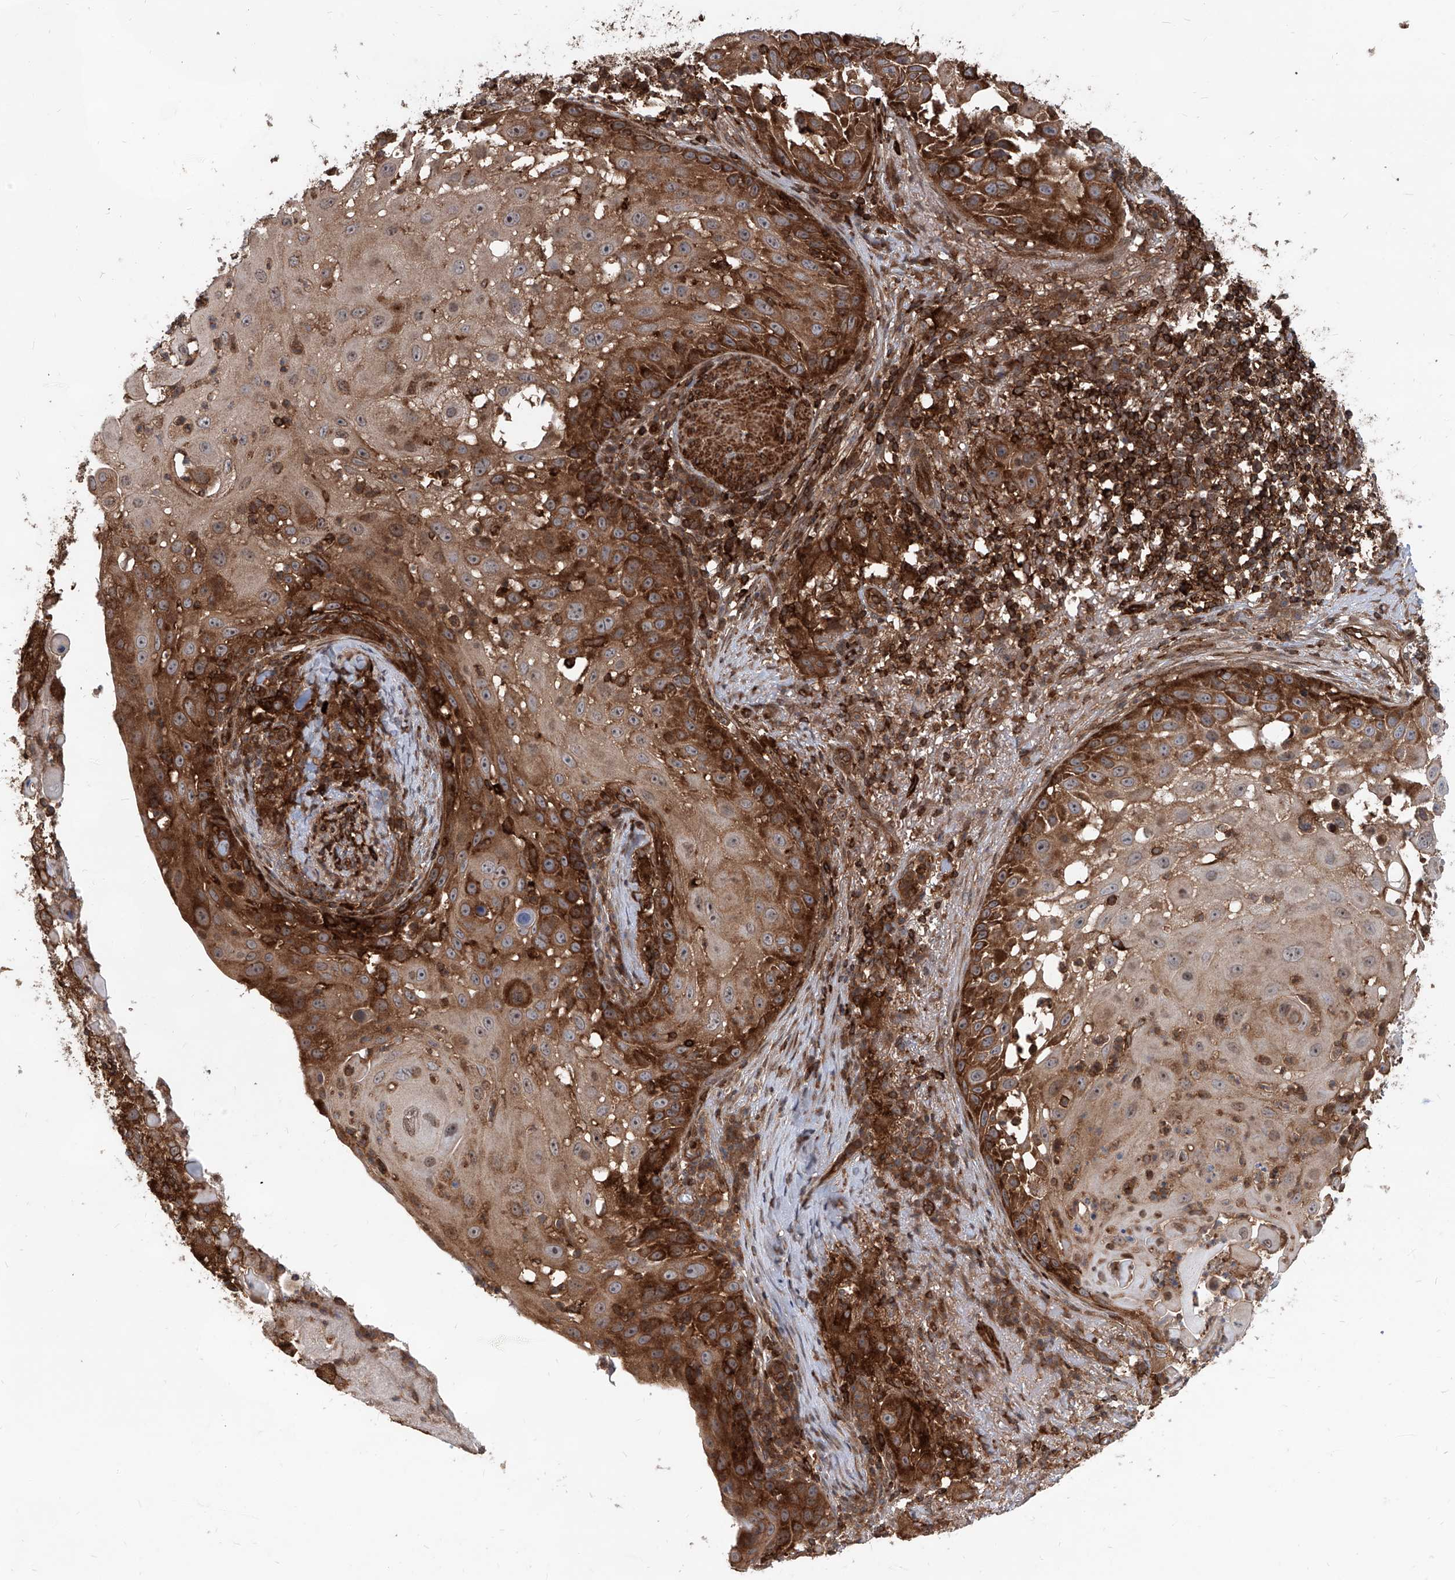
{"staining": {"intensity": "strong", "quantity": ">75%", "location": "cytoplasmic/membranous"}, "tissue": "skin cancer", "cell_type": "Tumor cells", "image_type": "cancer", "snomed": [{"axis": "morphology", "description": "Squamous cell carcinoma, NOS"}, {"axis": "topography", "description": "Skin"}], "caption": "Immunohistochemistry of human skin cancer reveals high levels of strong cytoplasmic/membranous positivity in about >75% of tumor cells. The protein is stained brown, and the nuclei are stained in blue (DAB (3,3'-diaminobenzidine) IHC with brightfield microscopy, high magnification).", "gene": "MAGED2", "patient": {"sex": "female", "age": 44}}